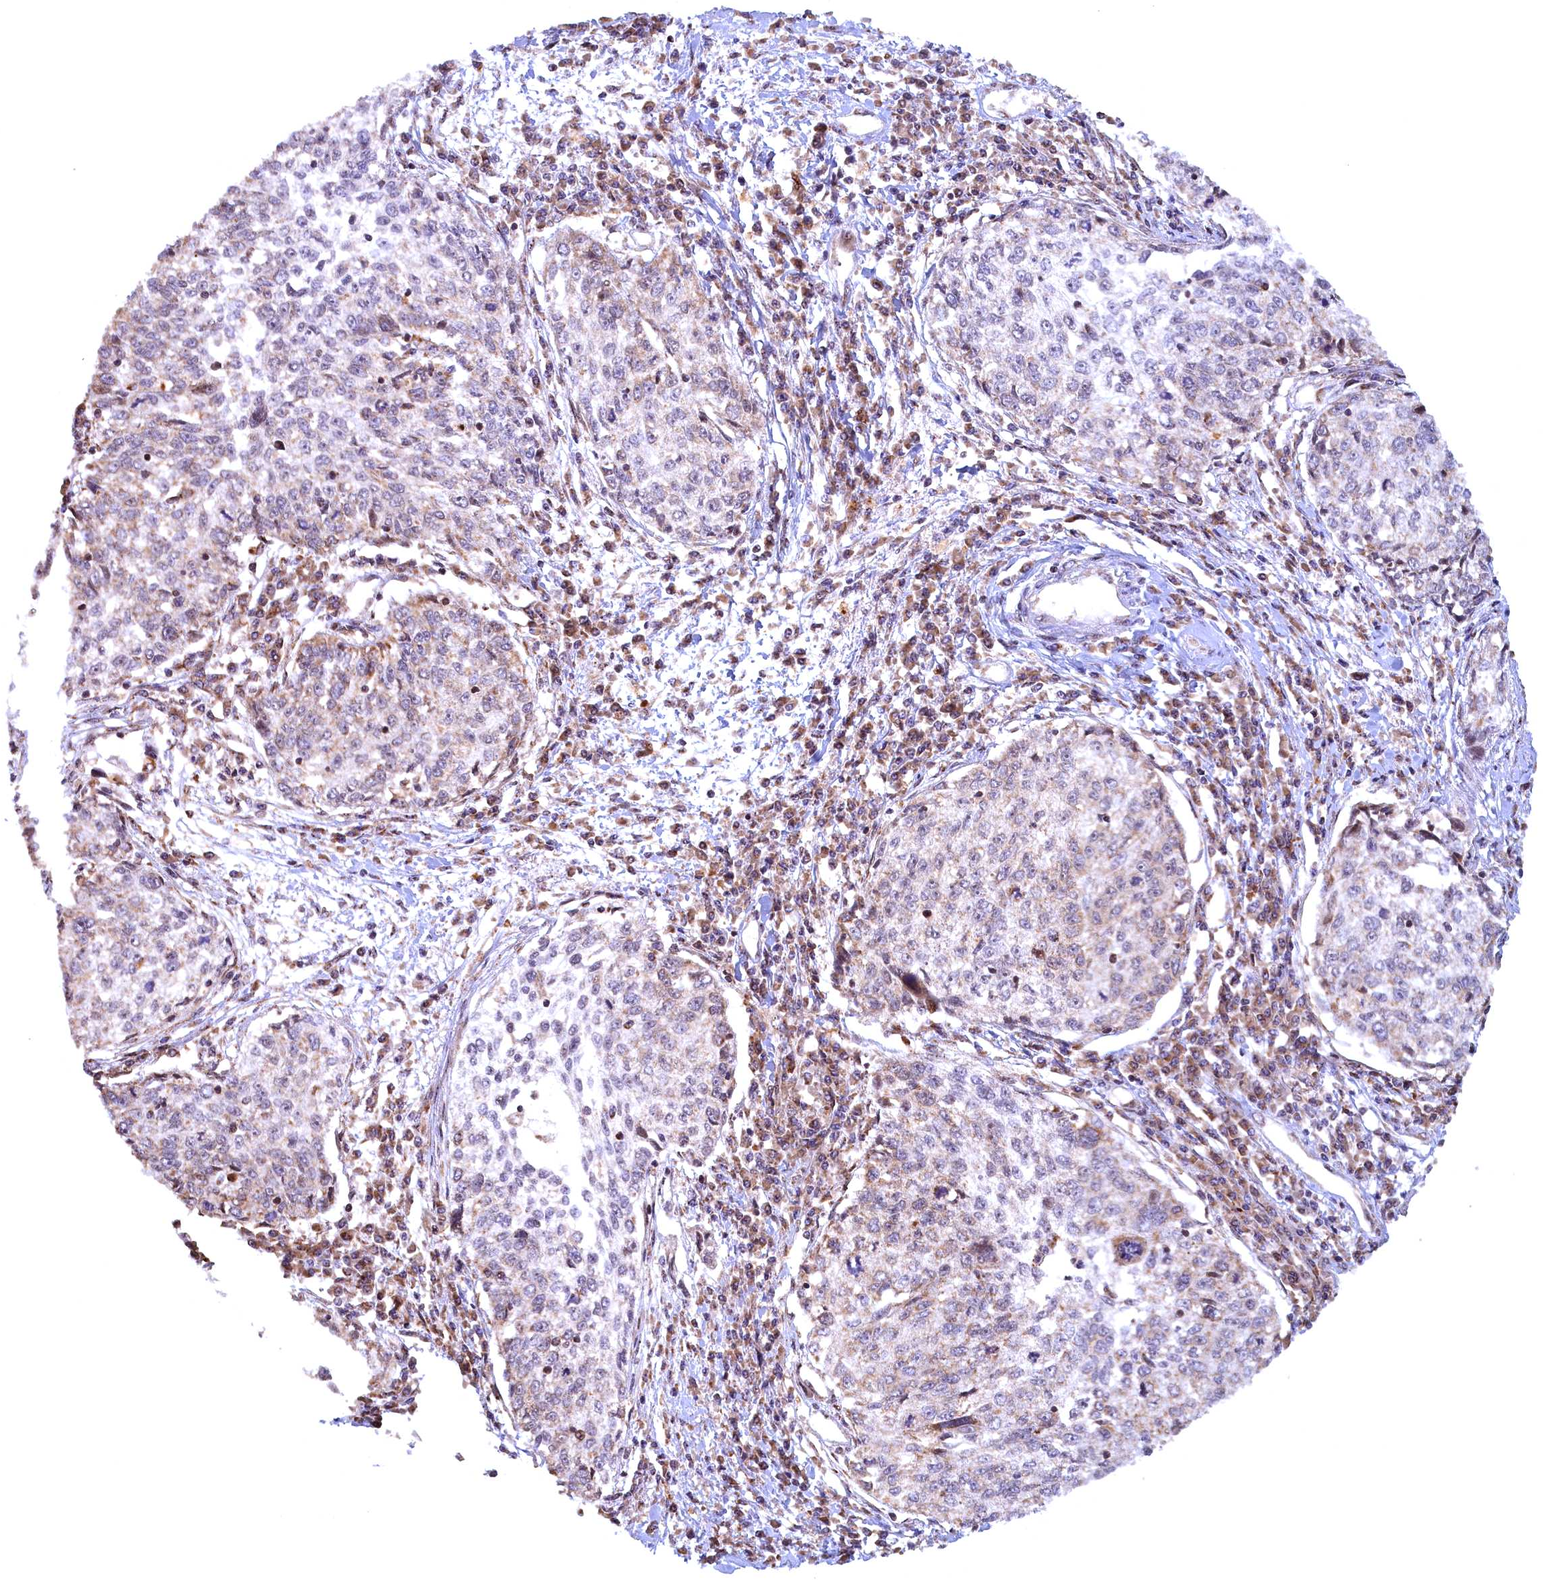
{"staining": {"intensity": "negative", "quantity": "none", "location": "none"}, "tissue": "cervical cancer", "cell_type": "Tumor cells", "image_type": "cancer", "snomed": [{"axis": "morphology", "description": "Squamous cell carcinoma, NOS"}, {"axis": "topography", "description": "Cervix"}], "caption": "There is no significant expression in tumor cells of squamous cell carcinoma (cervical).", "gene": "PLA2G10", "patient": {"sex": "female", "age": 57}}